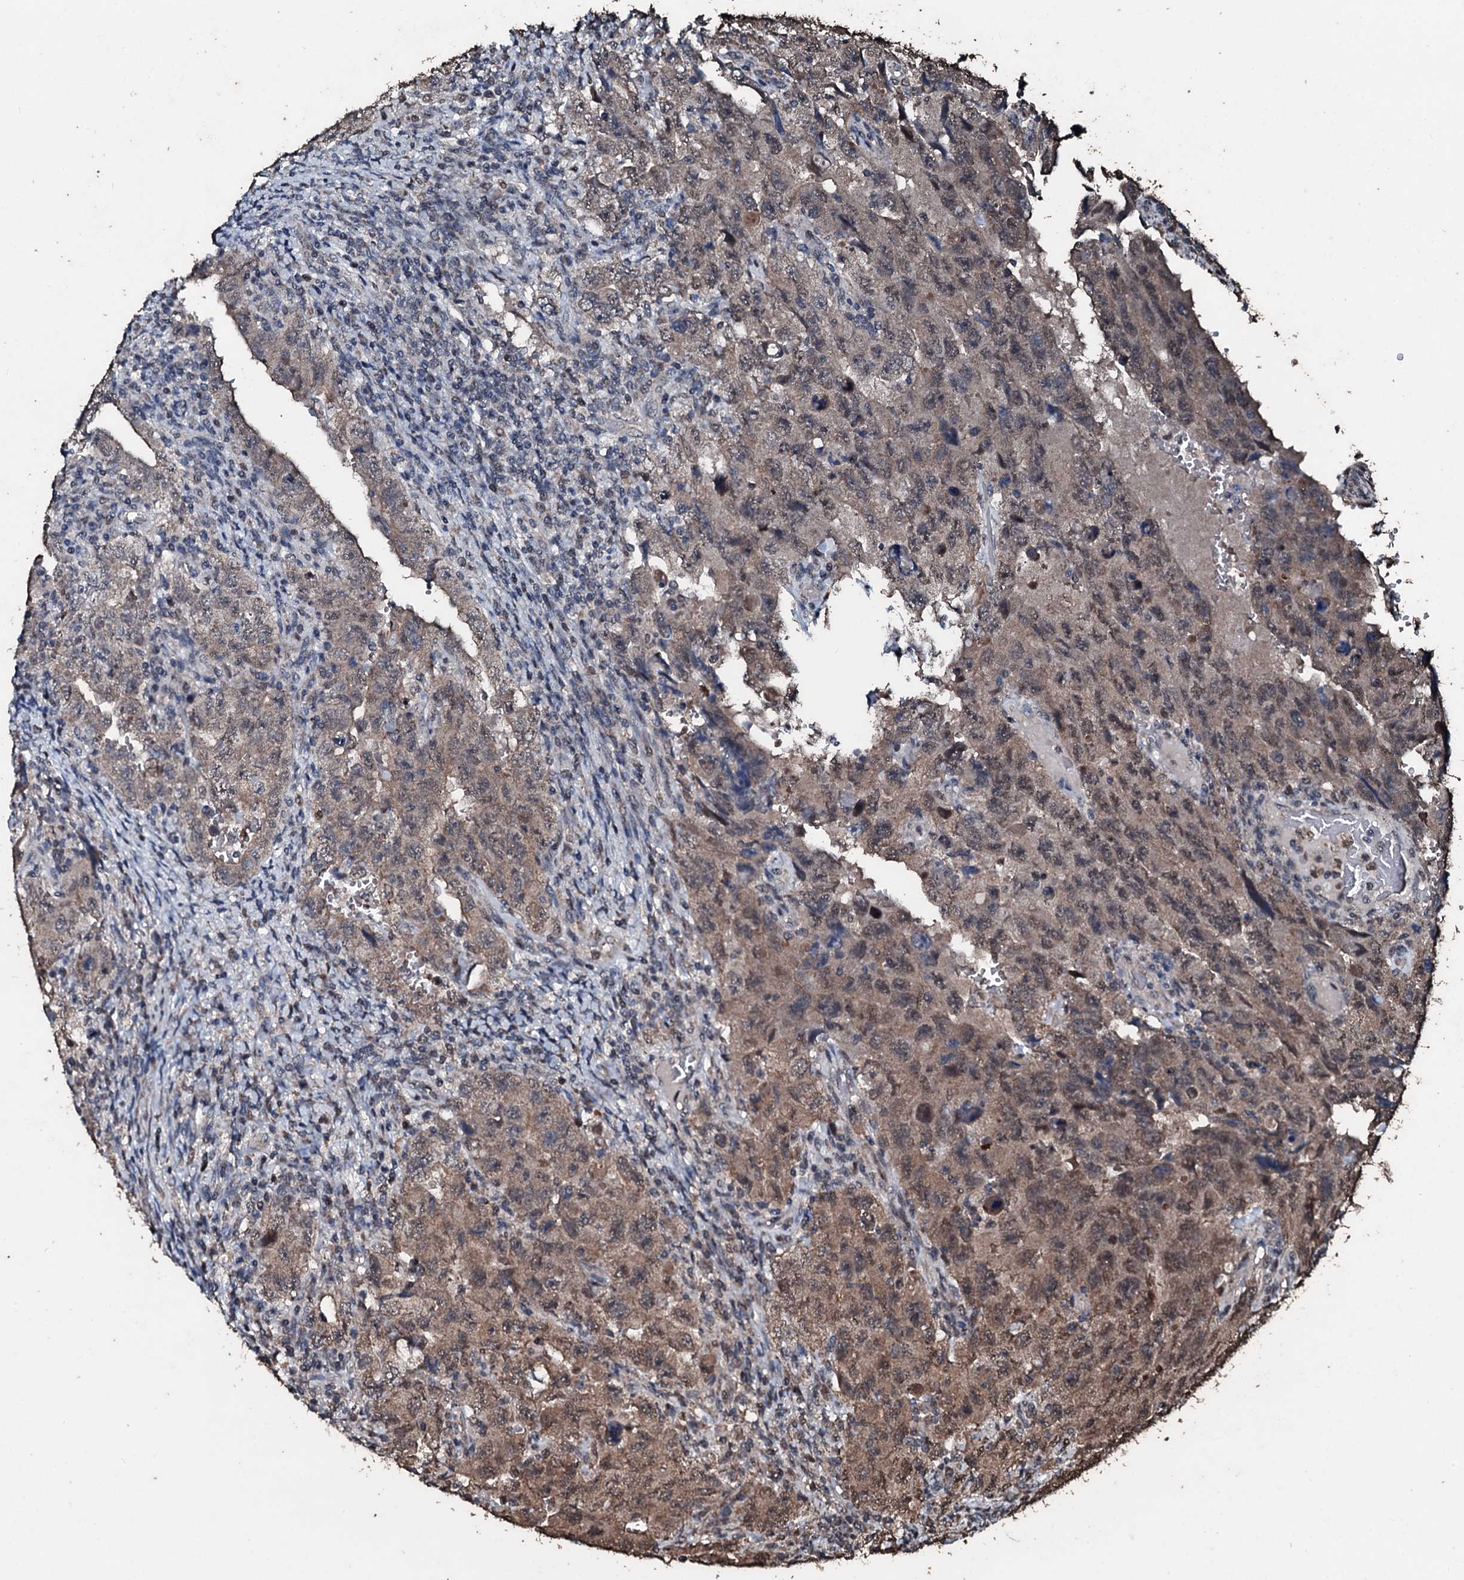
{"staining": {"intensity": "moderate", "quantity": ">75%", "location": "cytoplasmic/membranous"}, "tissue": "testis cancer", "cell_type": "Tumor cells", "image_type": "cancer", "snomed": [{"axis": "morphology", "description": "Carcinoma, Embryonal, NOS"}, {"axis": "topography", "description": "Testis"}], "caption": "A high-resolution micrograph shows immunohistochemistry staining of testis cancer, which reveals moderate cytoplasmic/membranous staining in approximately >75% of tumor cells.", "gene": "FAAP24", "patient": {"sex": "male", "age": 26}}